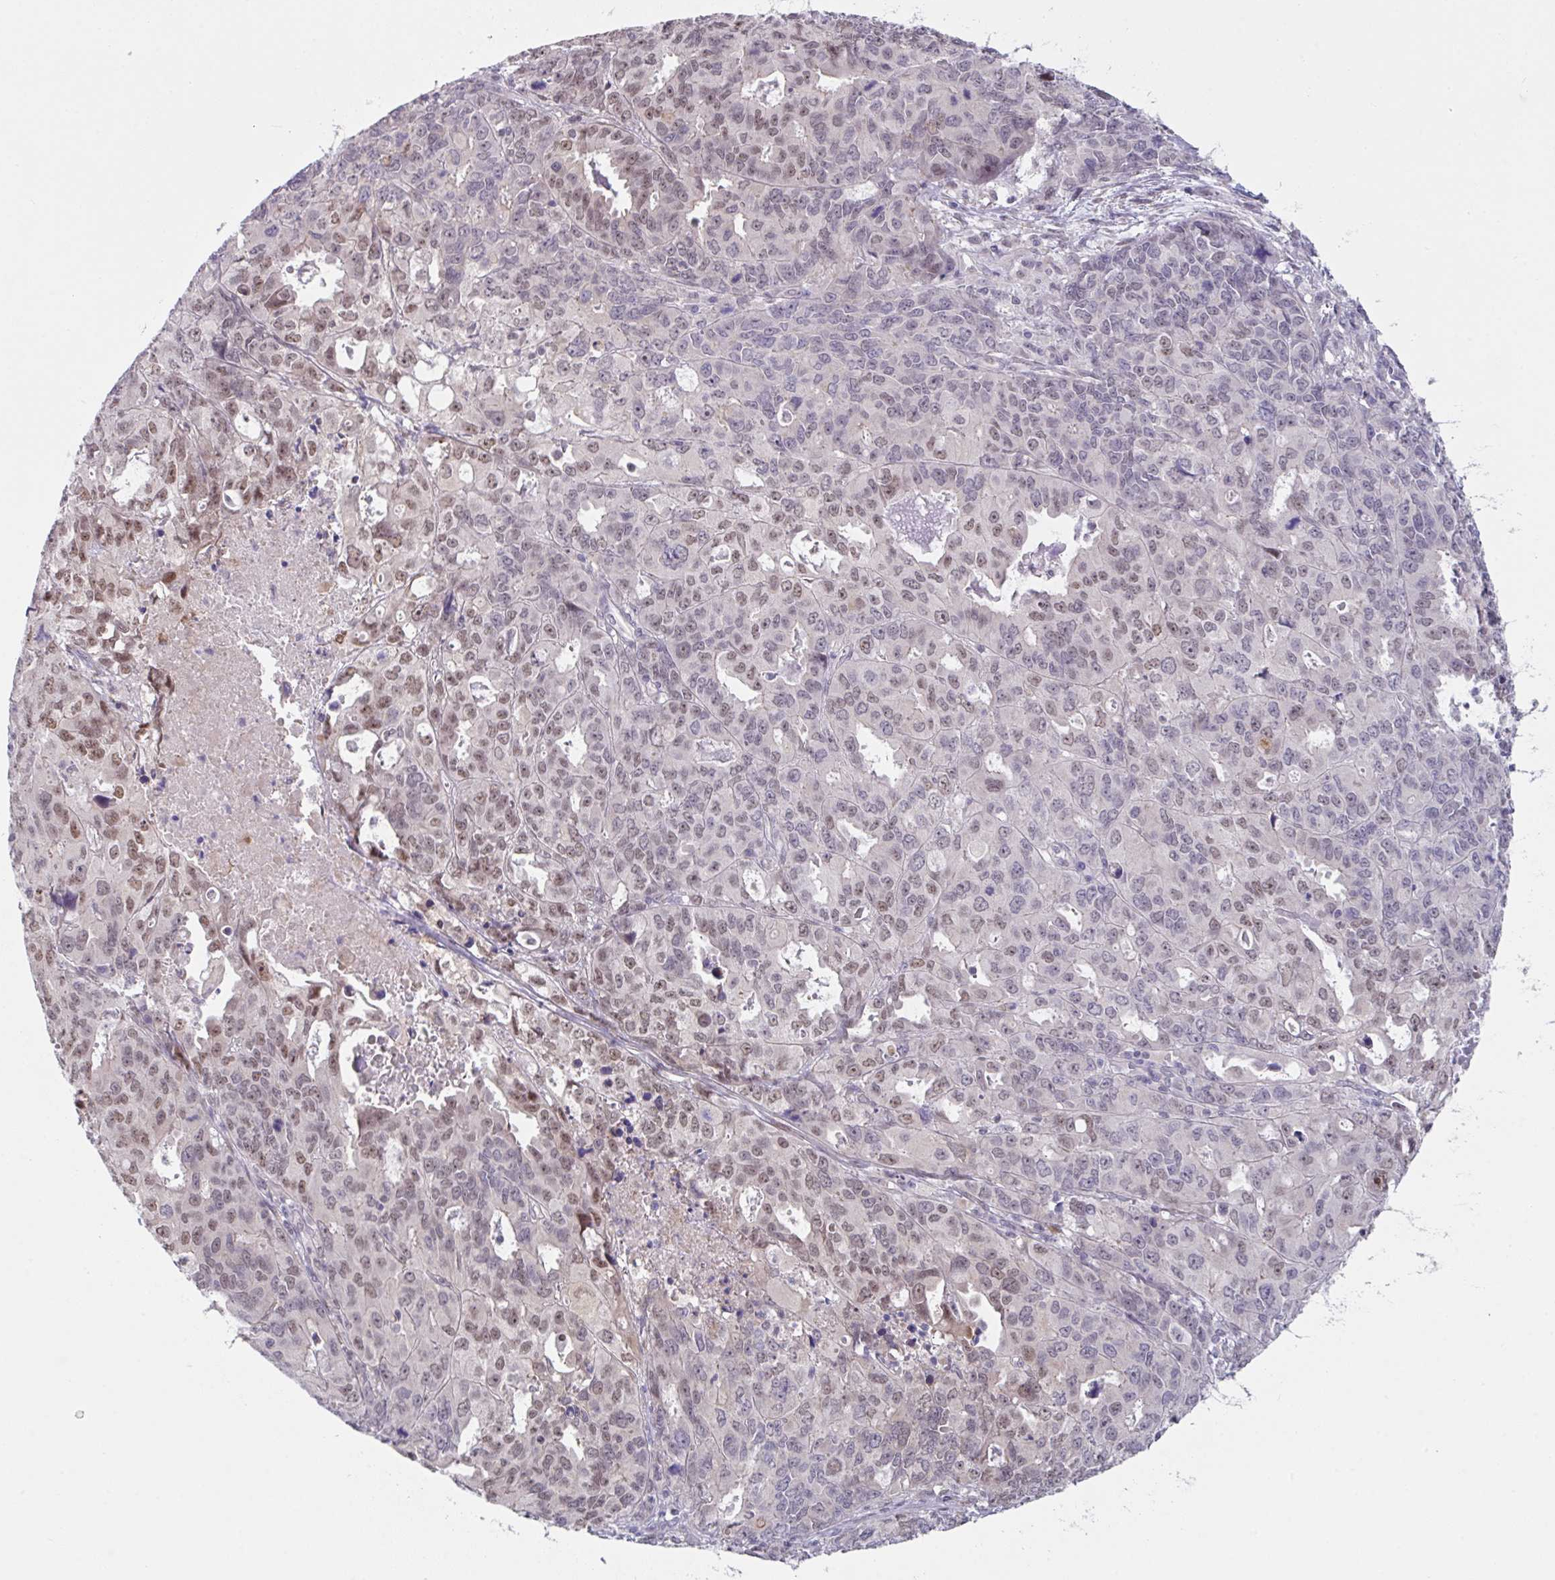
{"staining": {"intensity": "moderate", "quantity": "<25%", "location": "nuclear"}, "tissue": "endometrial cancer", "cell_type": "Tumor cells", "image_type": "cancer", "snomed": [{"axis": "morphology", "description": "Adenocarcinoma, NOS"}, {"axis": "topography", "description": "Uterus"}], "caption": "Protein expression analysis of adenocarcinoma (endometrial) shows moderate nuclear expression in about <25% of tumor cells. (Brightfield microscopy of DAB IHC at high magnification).", "gene": "RBM18", "patient": {"sex": "female", "age": 79}}